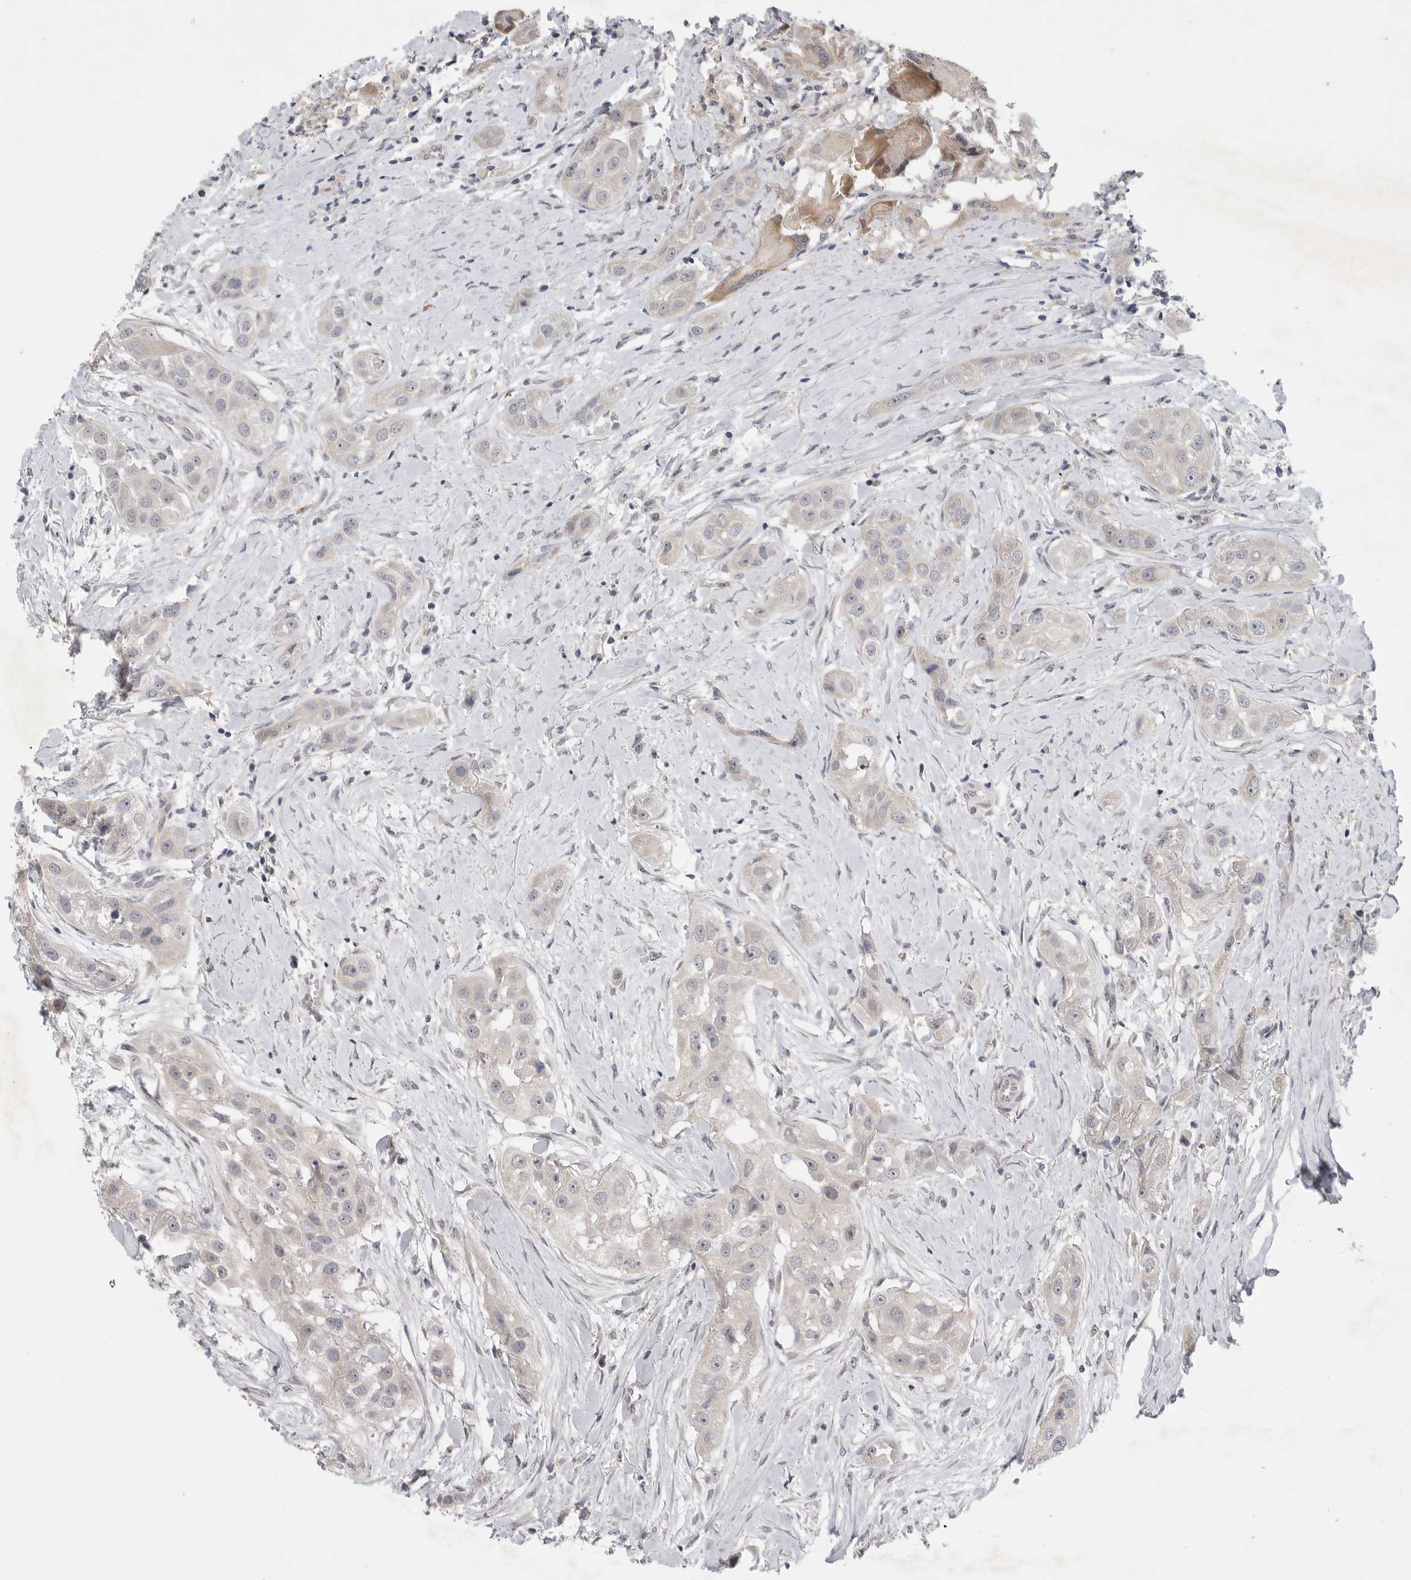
{"staining": {"intensity": "negative", "quantity": "none", "location": "none"}, "tissue": "head and neck cancer", "cell_type": "Tumor cells", "image_type": "cancer", "snomed": [{"axis": "morphology", "description": "Normal tissue, NOS"}, {"axis": "morphology", "description": "Squamous cell carcinoma, NOS"}, {"axis": "topography", "description": "Skeletal muscle"}, {"axis": "topography", "description": "Head-Neck"}], "caption": "Protein analysis of head and neck cancer displays no significant staining in tumor cells.", "gene": "FBXO43", "patient": {"sex": "male", "age": 51}}